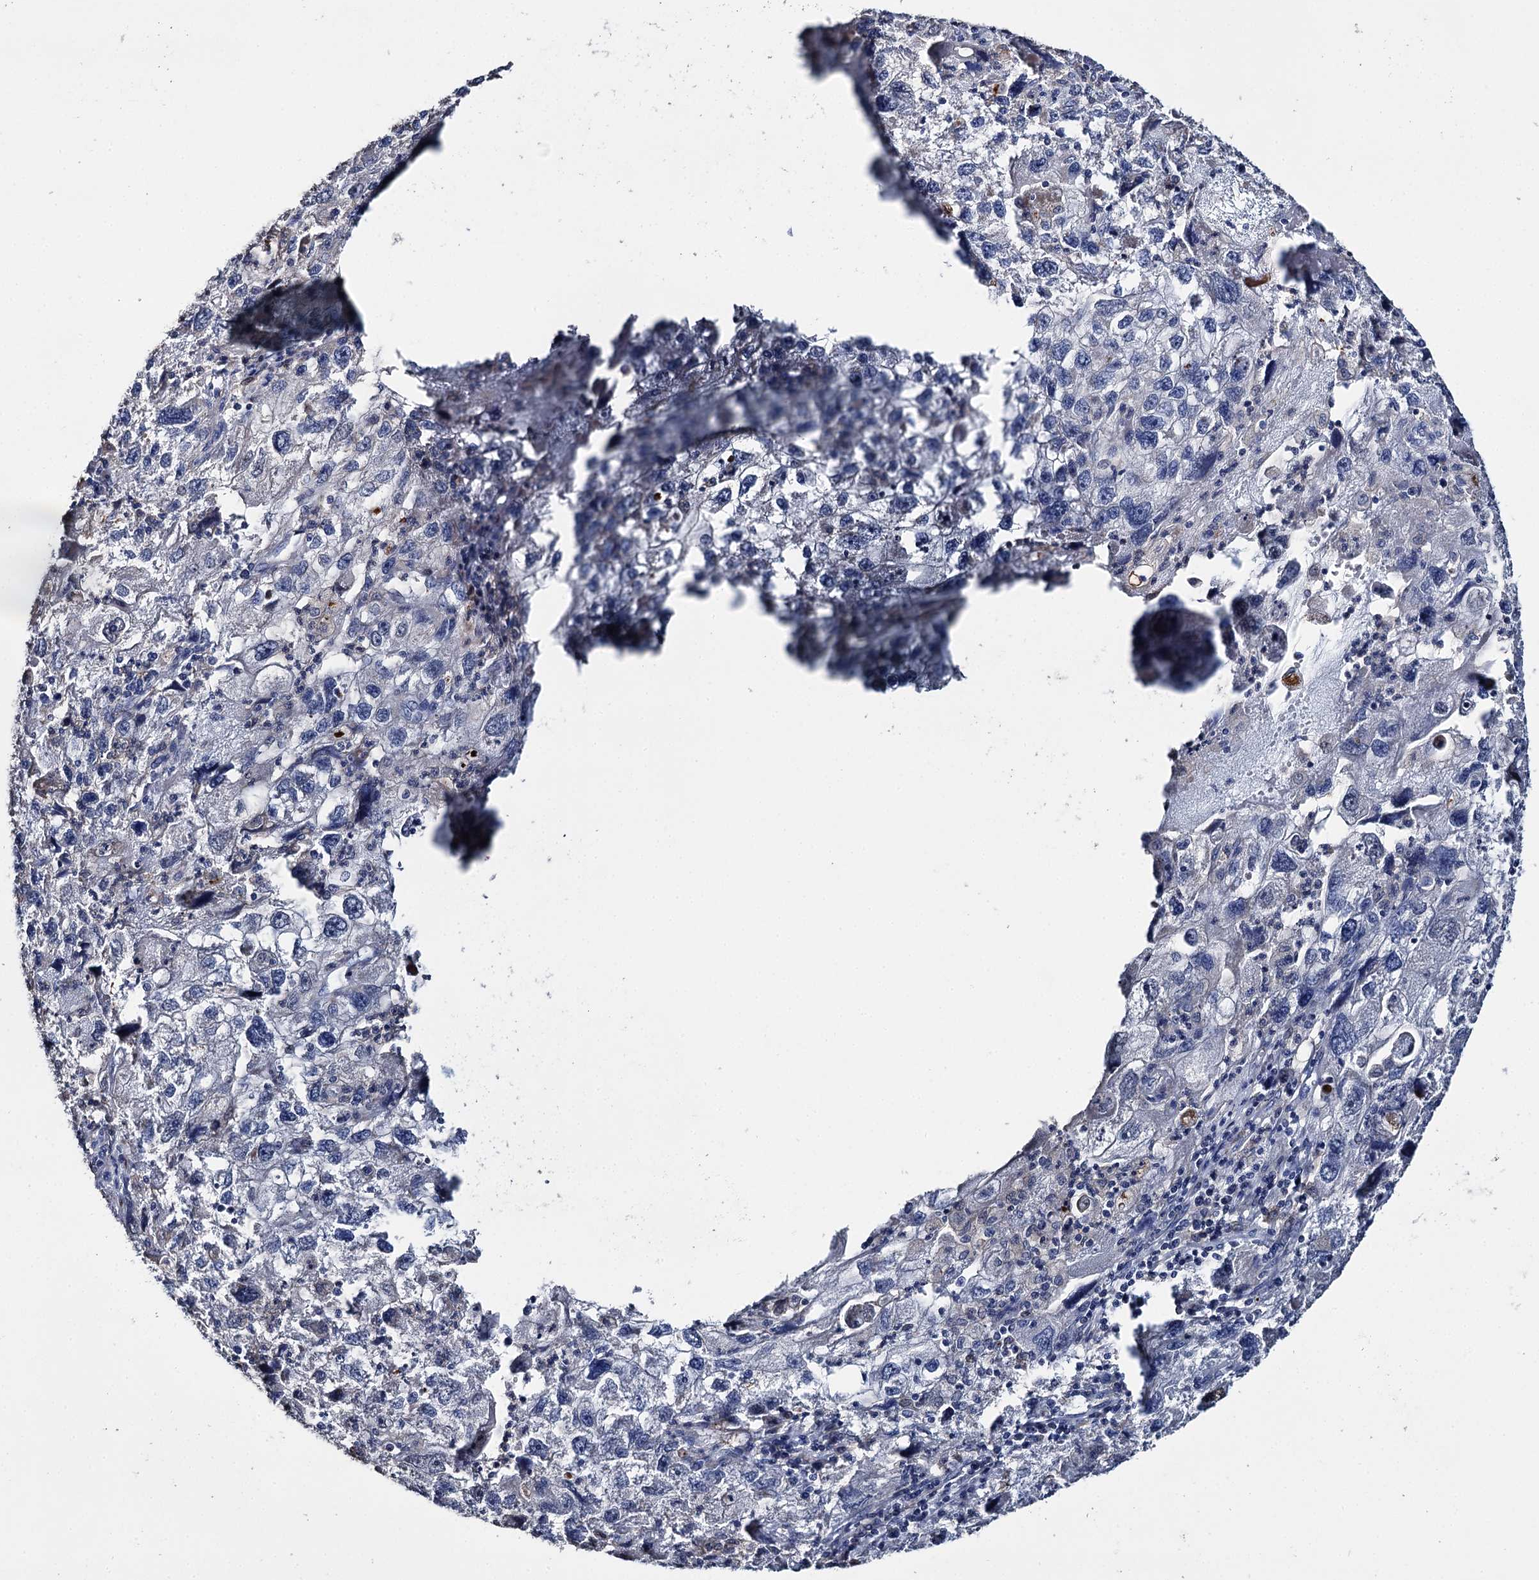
{"staining": {"intensity": "negative", "quantity": "none", "location": "none"}, "tissue": "endometrial cancer", "cell_type": "Tumor cells", "image_type": "cancer", "snomed": [{"axis": "morphology", "description": "Adenocarcinoma, NOS"}, {"axis": "topography", "description": "Endometrium"}], "caption": "Human adenocarcinoma (endometrial) stained for a protein using IHC reveals no staining in tumor cells.", "gene": "DNAH6", "patient": {"sex": "female", "age": 49}}